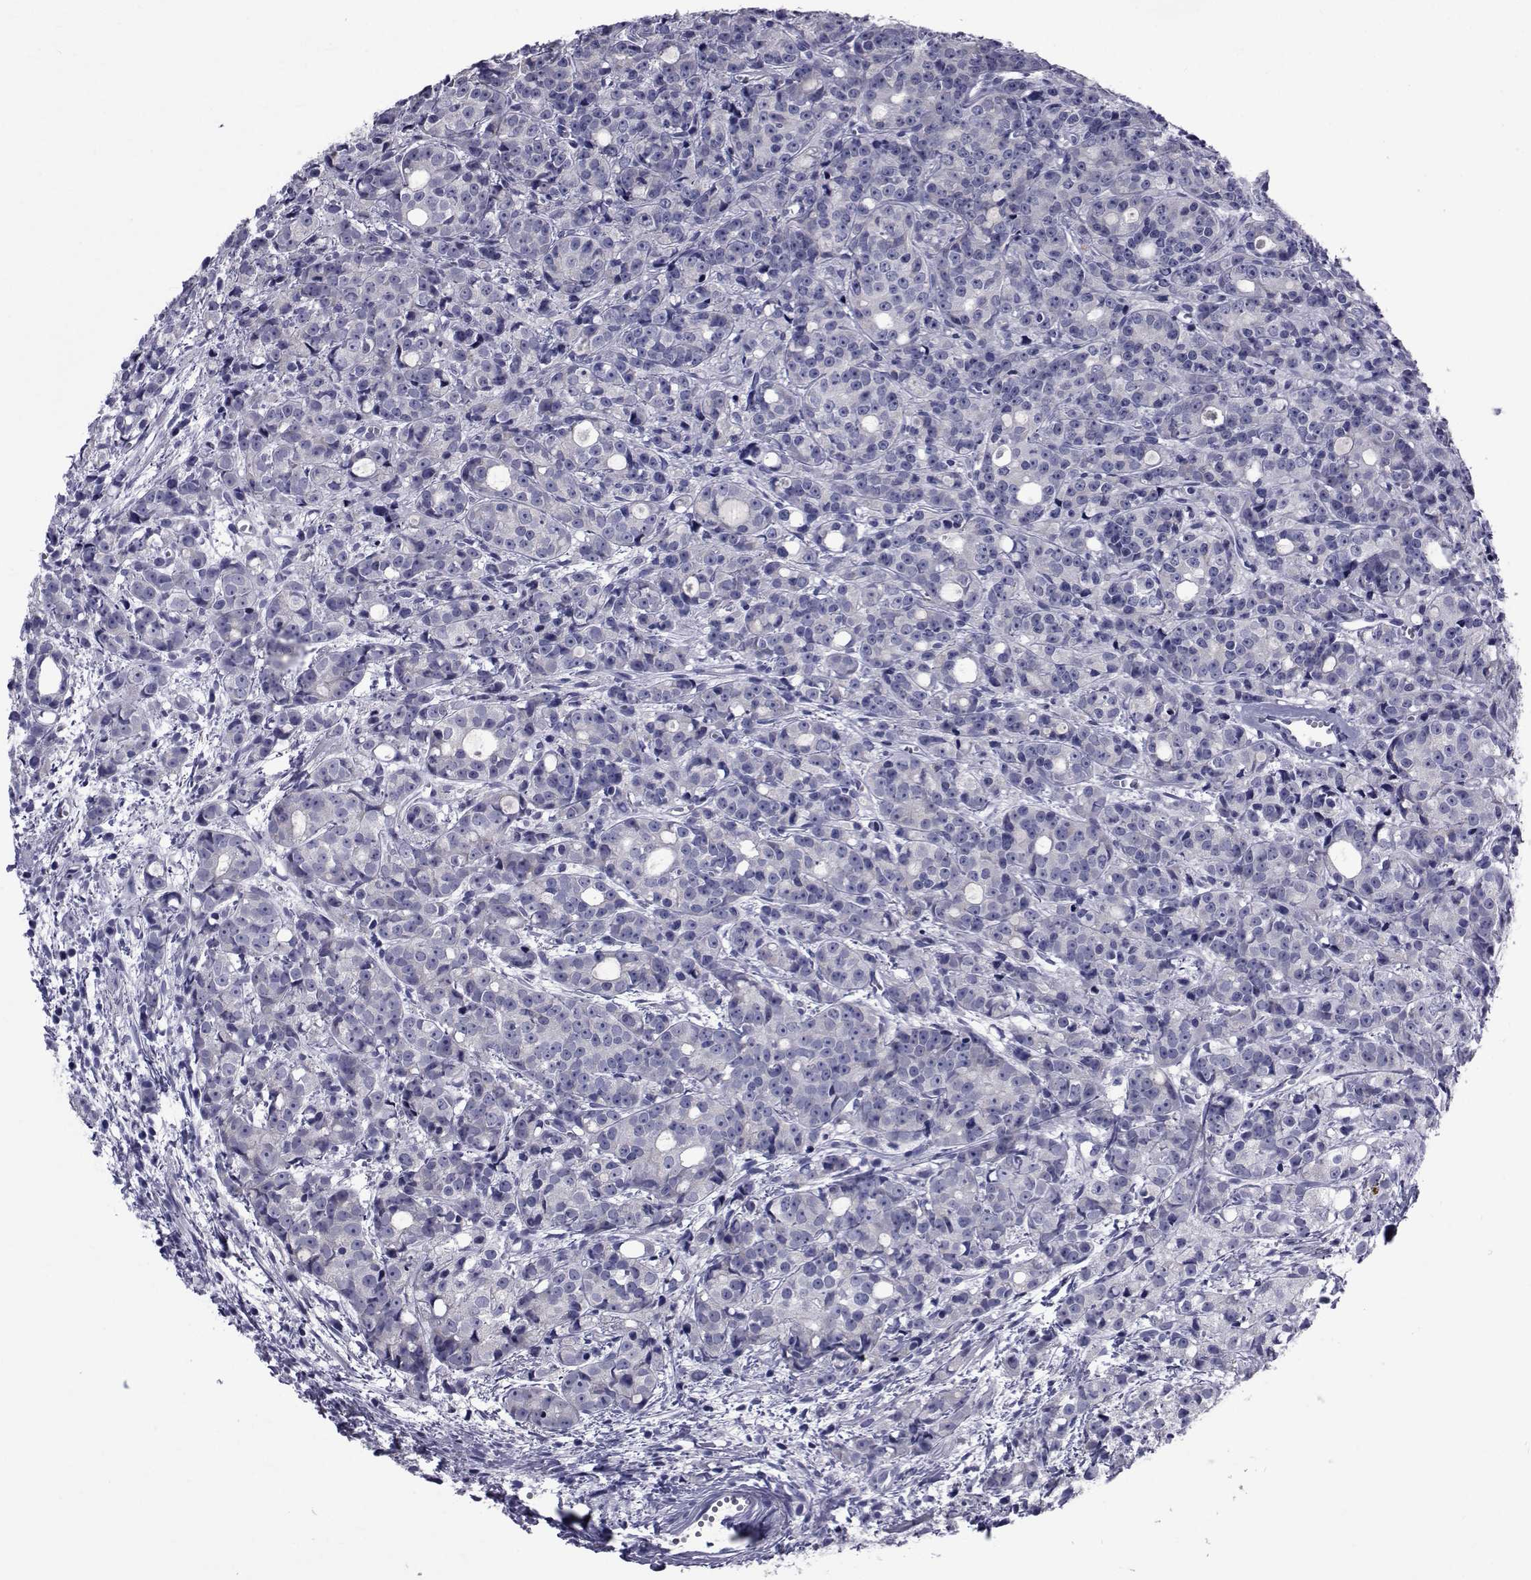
{"staining": {"intensity": "negative", "quantity": "none", "location": "none"}, "tissue": "prostate cancer", "cell_type": "Tumor cells", "image_type": "cancer", "snomed": [{"axis": "morphology", "description": "Adenocarcinoma, Medium grade"}, {"axis": "topography", "description": "Prostate"}], "caption": "The immunohistochemistry (IHC) photomicrograph has no significant positivity in tumor cells of prostate cancer (adenocarcinoma (medium-grade)) tissue. The staining is performed using DAB (3,3'-diaminobenzidine) brown chromogen with nuclei counter-stained in using hematoxylin.", "gene": "GKAP1", "patient": {"sex": "male", "age": 74}}